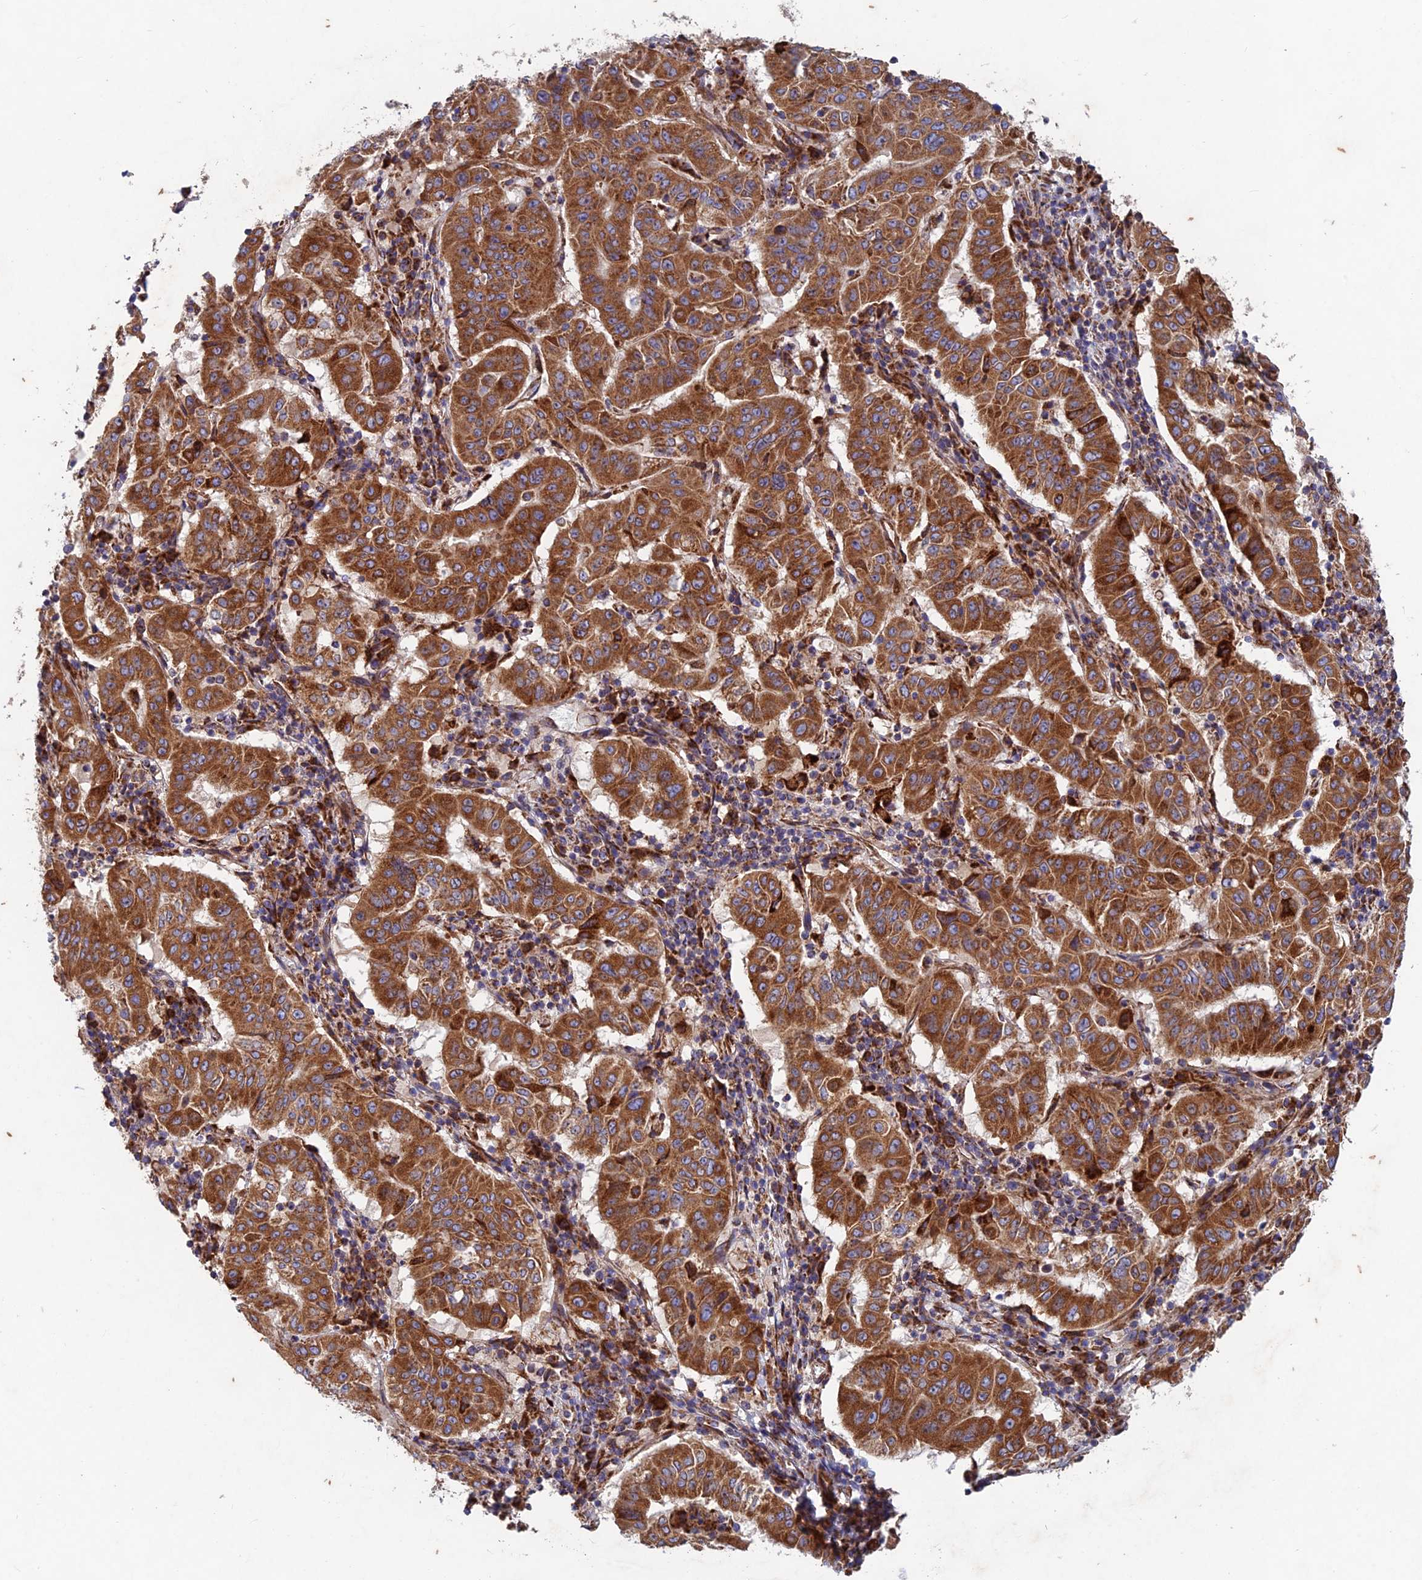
{"staining": {"intensity": "strong", "quantity": ">75%", "location": "cytoplasmic/membranous"}, "tissue": "pancreatic cancer", "cell_type": "Tumor cells", "image_type": "cancer", "snomed": [{"axis": "morphology", "description": "Adenocarcinoma, NOS"}, {"axis": "topography", "description": "Pancreas"}], "caption": "Approximately >75% of tumor cells in human adenocarcinoma (pancreatic) display strong cytoplasmic/membranous protein positivity as visualized by brown immunohistochemical staining.", "gene": "AP4S1", "patient": {"sex": "male", "age": 63}}